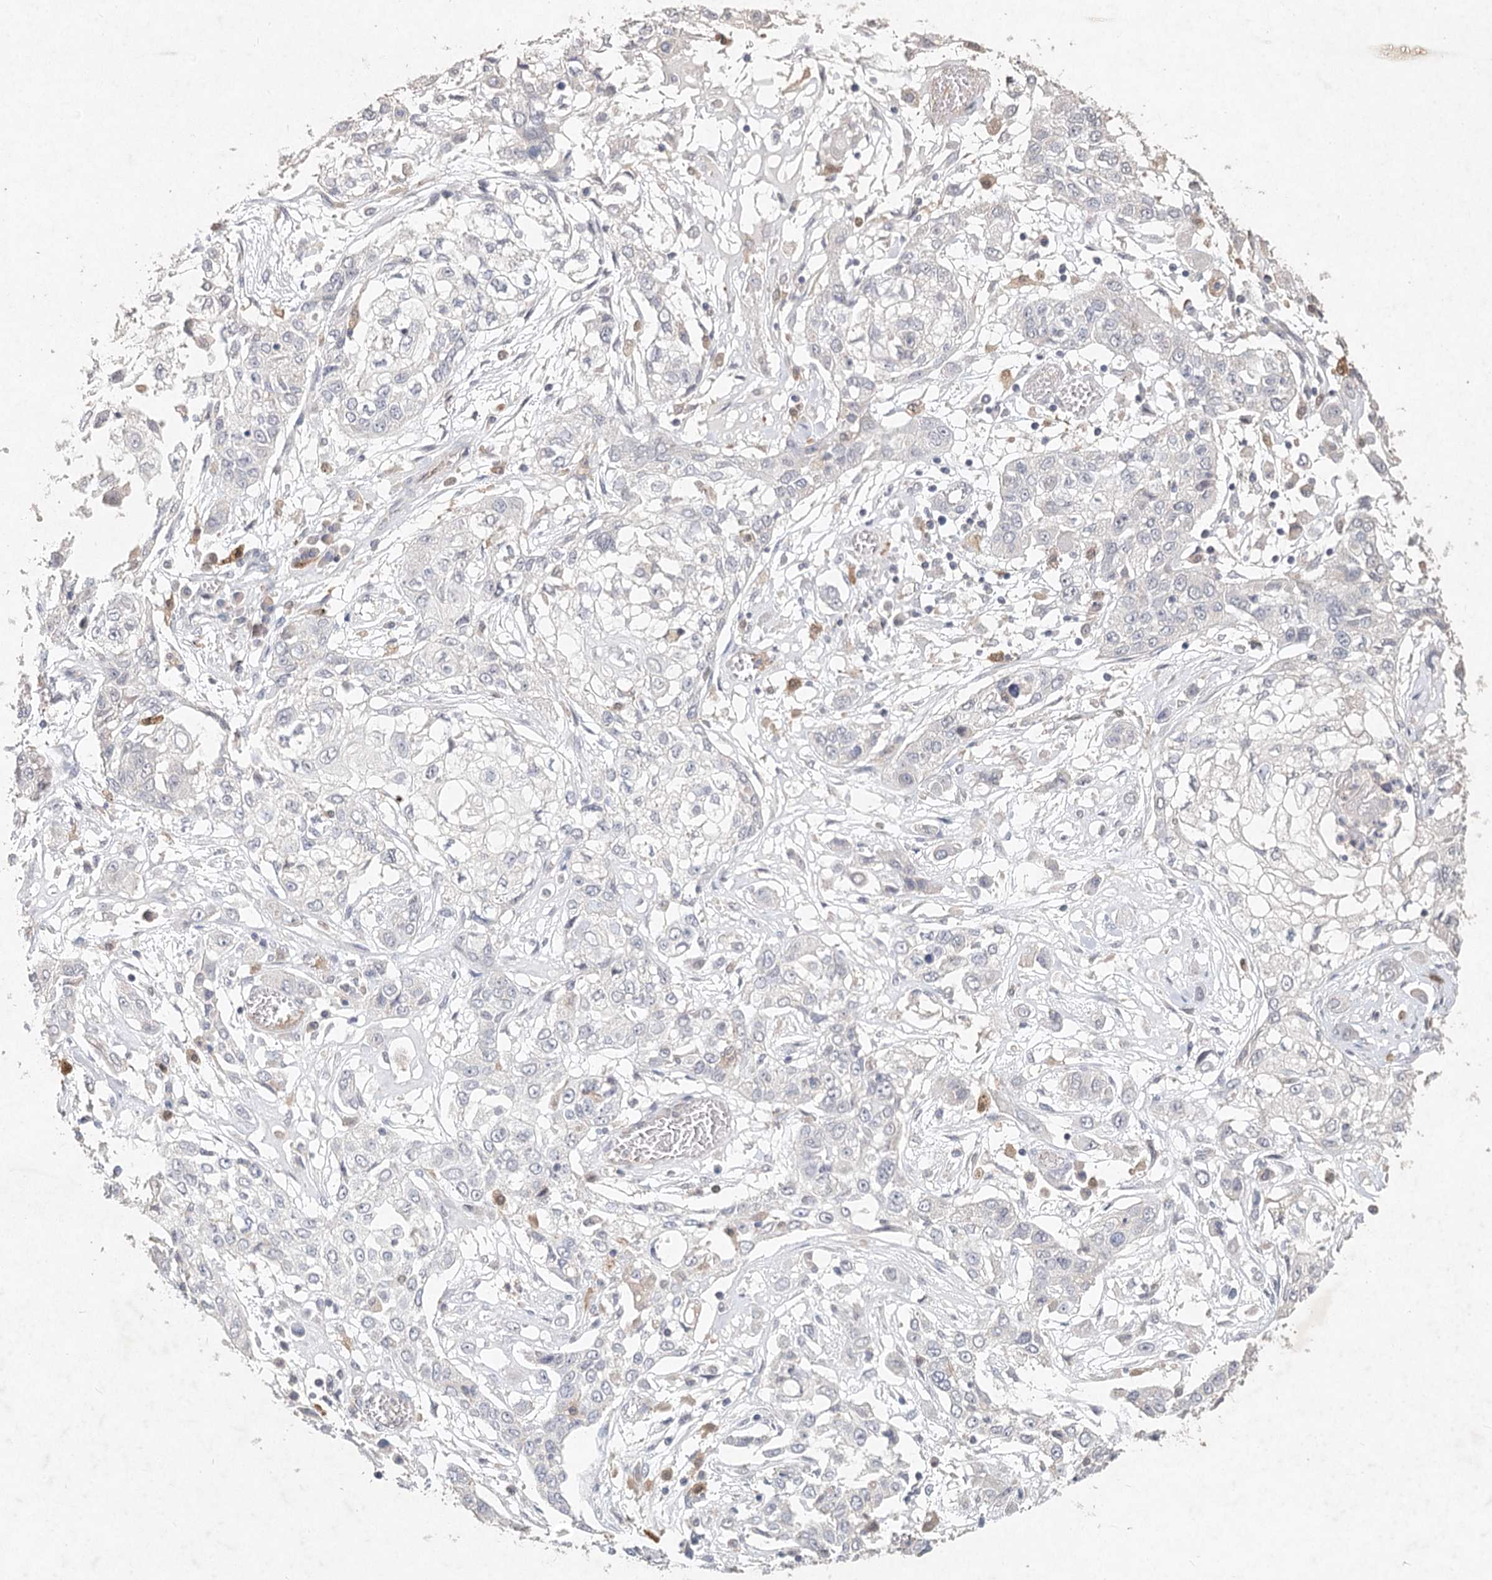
{"staining": {"intensity": "negative", "quantity": "none", "location": "none"}, "tissue": "lung cancer", "cell_type": "Tumor cells", "image_type": "cancer", "snomed": [{"axis": "morphology", "description": "Squamous cell carcinoma, NOS"}, {"axis": "topography", "description": "Lung"}], "caption": "This is an IHC photomicrograph of lung cancer (squamous cell carcinoma). There is no positivity in tumor cells.", "gene": "ARSI", "patient": {"sex": "male", "age": 71}}